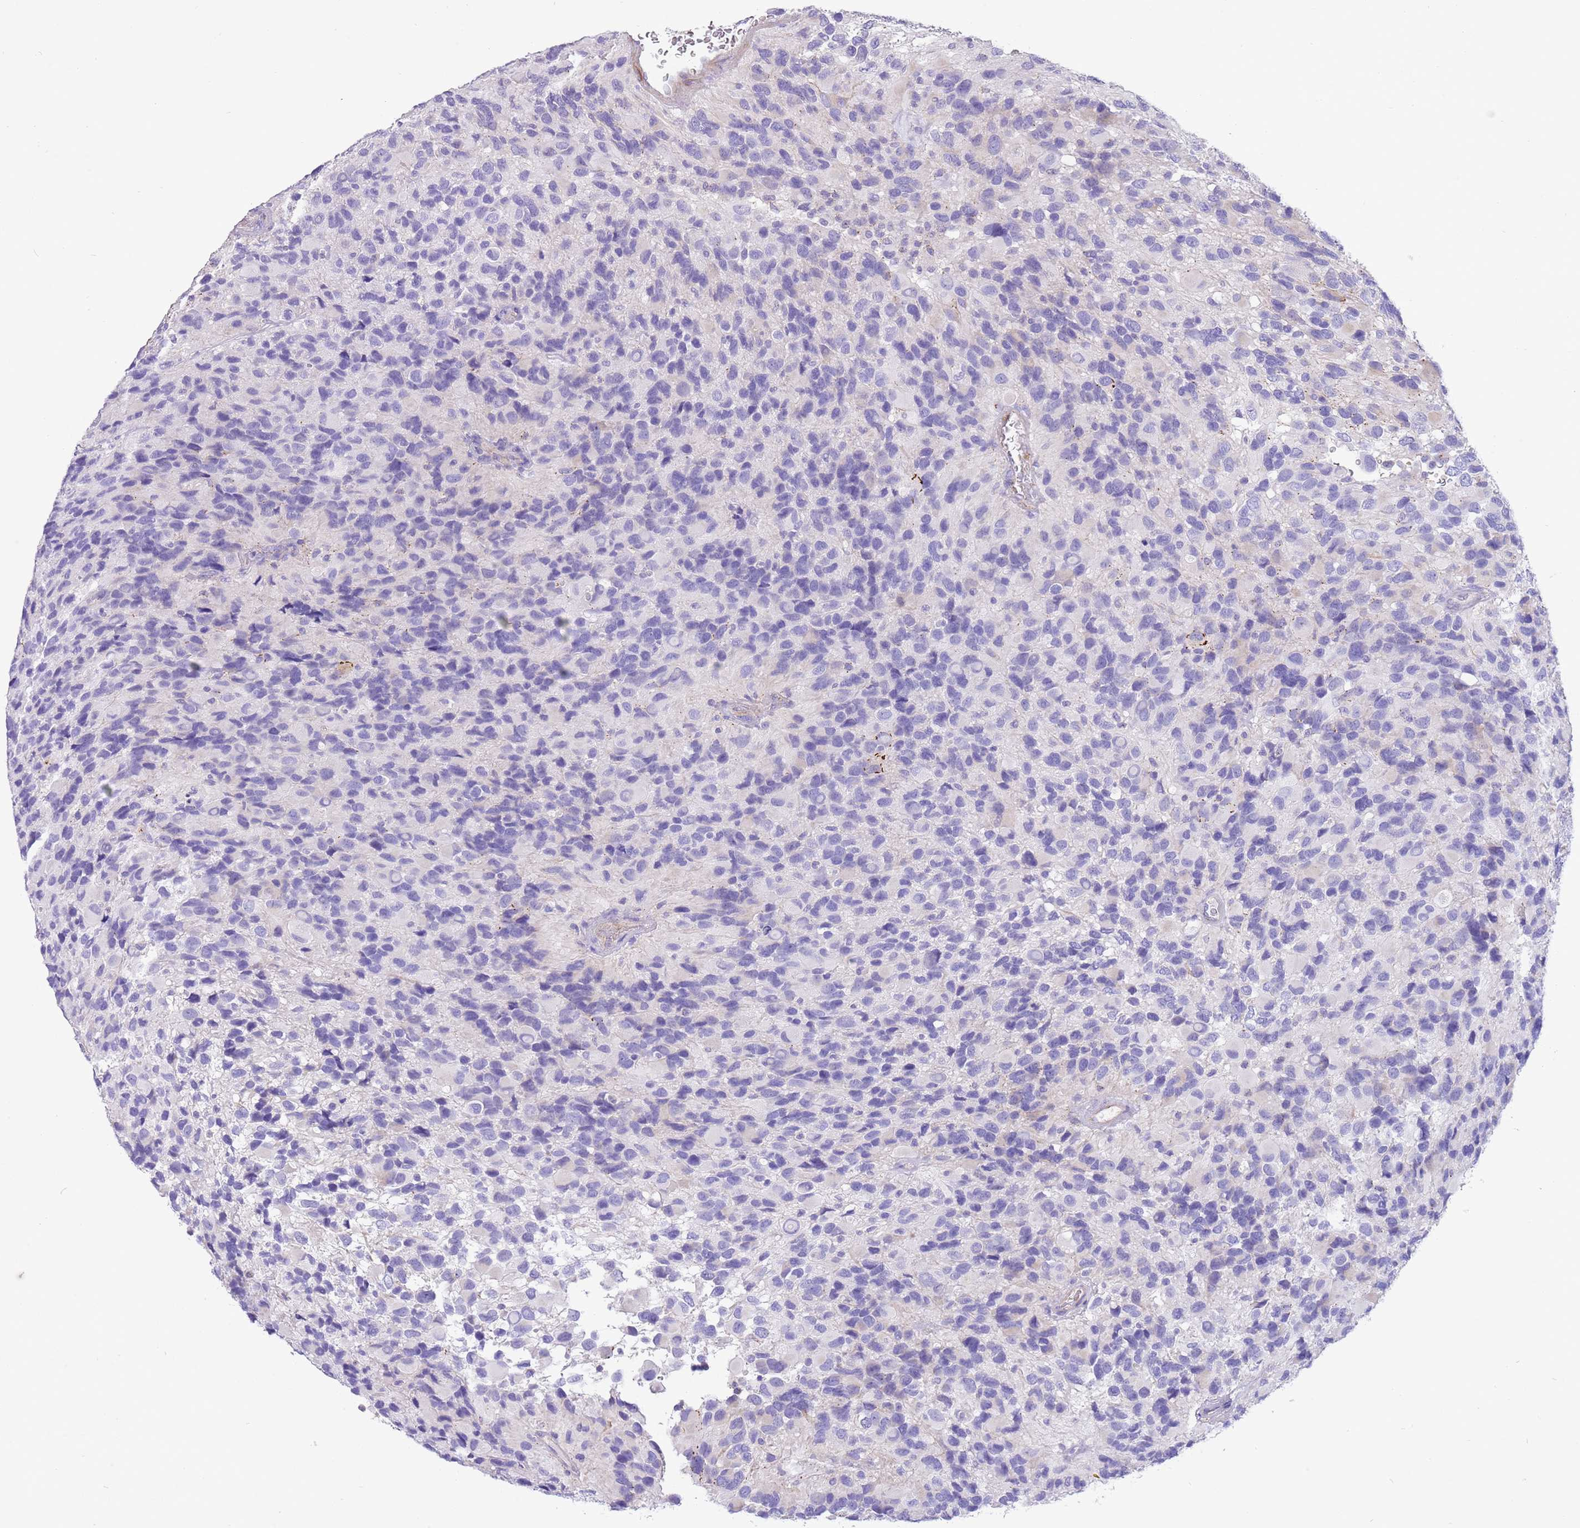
{"staining": {"intensity": "negative", "quantity": "none", "location": "none"}, "tissue": "glioma", "cell_type": "Tumor cells", "image_type": "cancer", "snomed": [{"axis": "morphology", "description": "Glioma, malignant, High grade"}, {"axis": "topography", "description": "Brain"}], "caption": "A histopathology image of human malignant high-grade glioma is negative for staining in tumor cells. The staining was performed using DAB to visualize the protein expression in brown, while the nuclei were stained in blue with hematoxylin (Magnification: 20x).", "gene": "KBTBD3", "patient": {"sex": "male", "age": 77}}